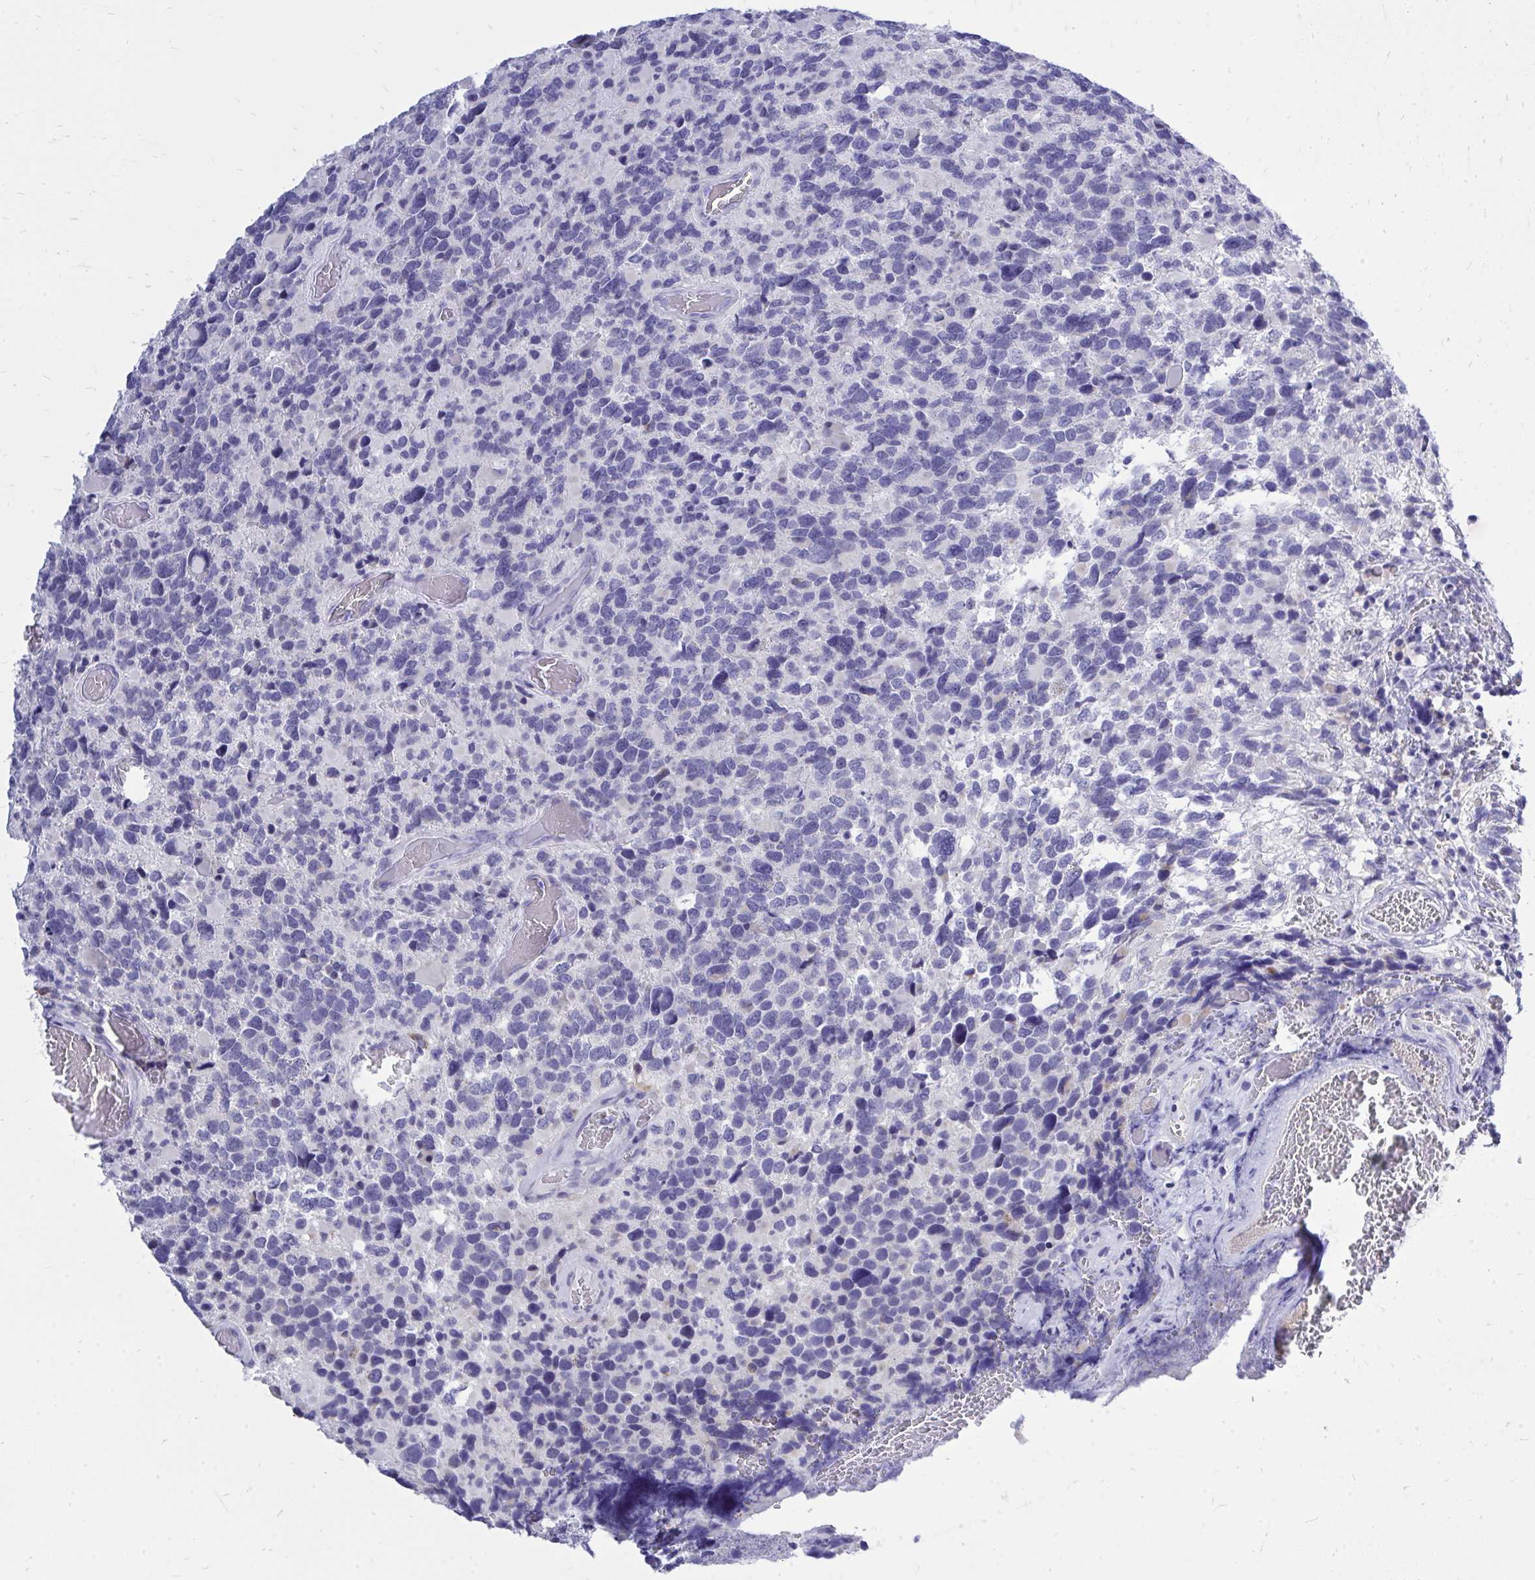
{"staining": {"intensity": "negative", "quantity": "none", "location": "none"}, "tissue": "glioma", "cell_type": "Tumor cells", "image_type": "cancer", "snomed": [{"axis": "morphology", "description": "Glioma, malignant, High grade"}, {"axis": "topography", "description": "Brain"}], "caption": "Tumor cells show no significant expression in malignant high-grade glioma.", "gene": "PSD", "patient": {"sex": "female", "age": 40}}